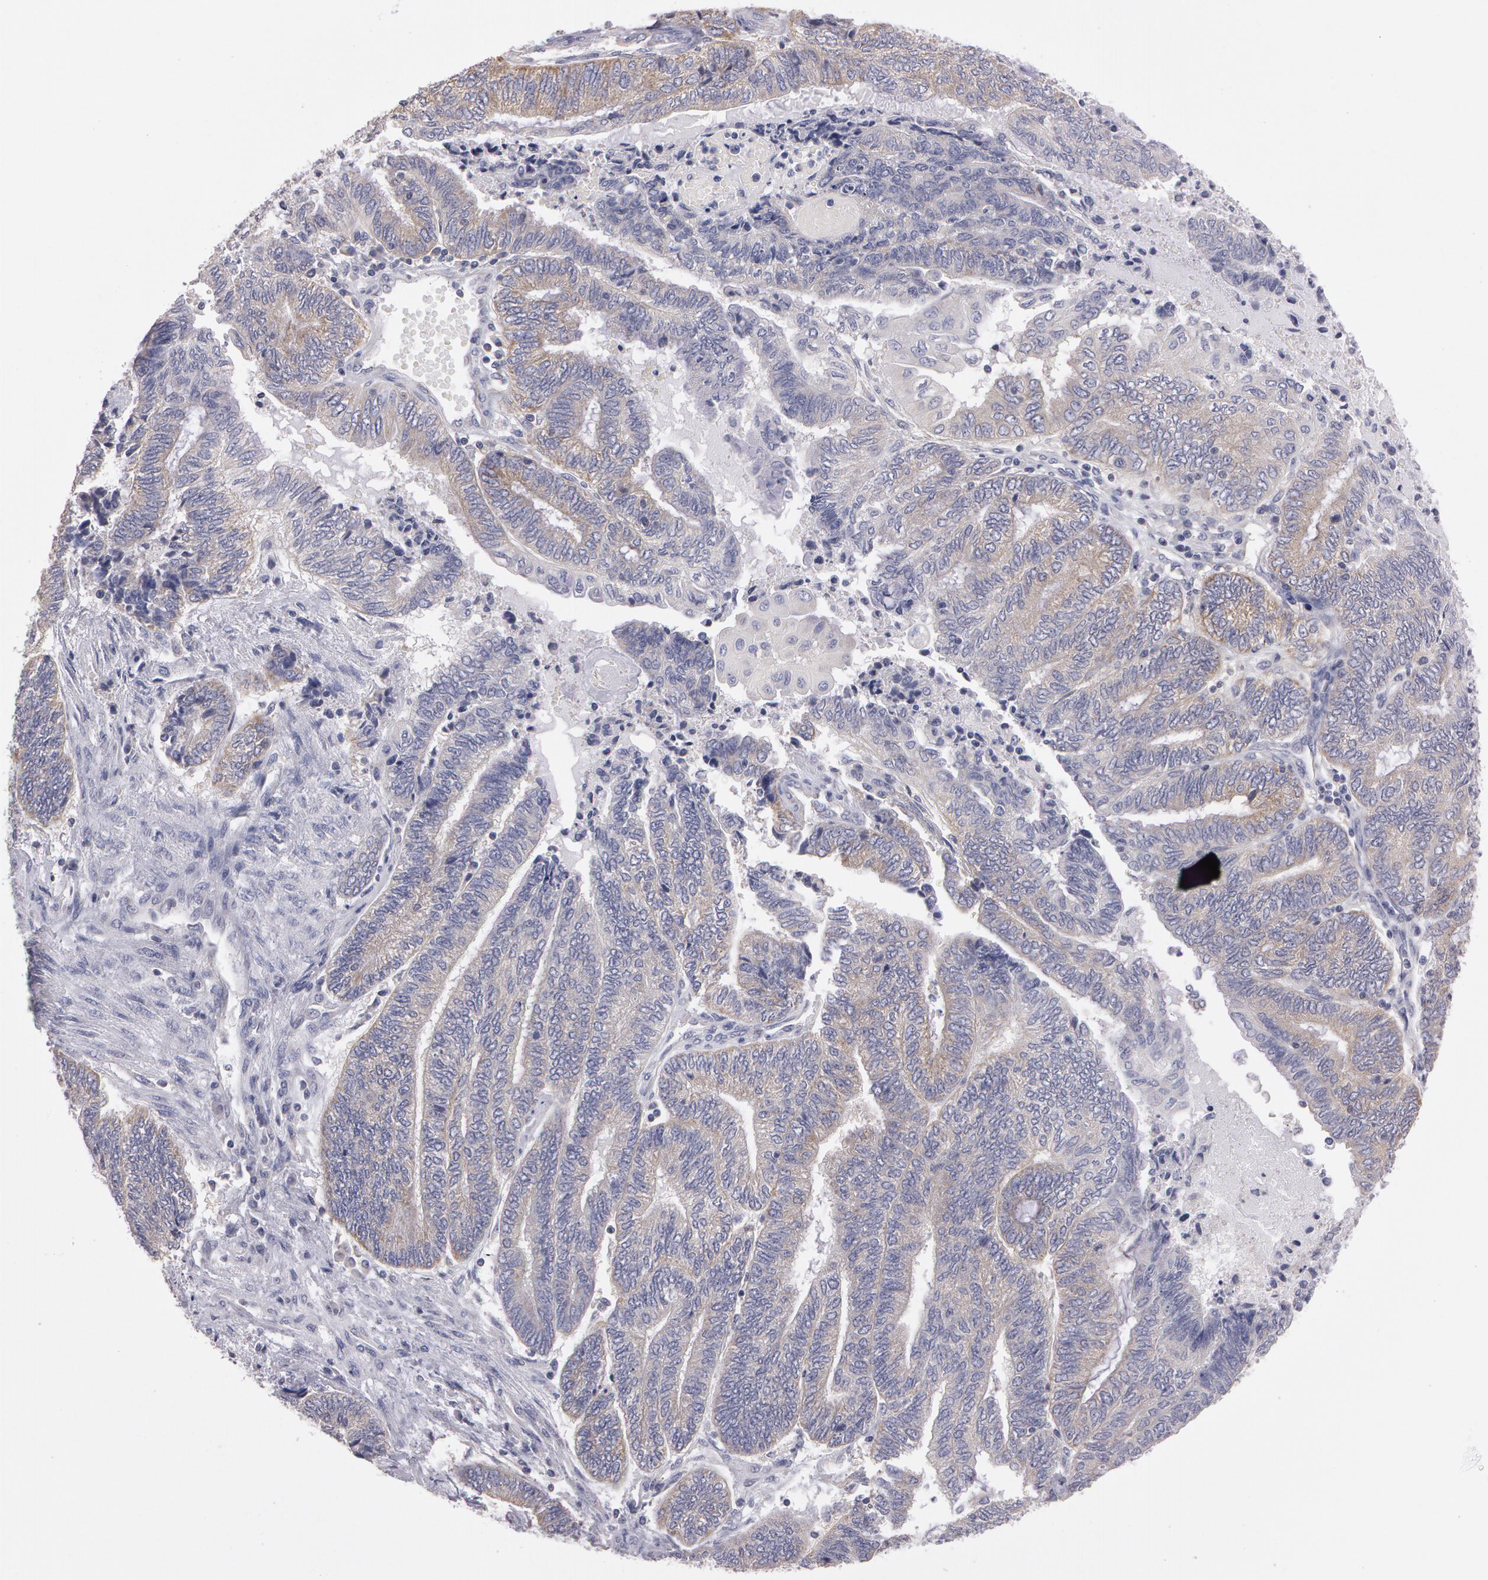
{"staining": {"intensity": "weak", "quantity": "<25%", "location": "cytoplasmic/membranous"}, "tissue": "endometrial cancer", "cell_type": "Tumor cells", "image_type": "cancer", "snomed": [{"axis": "morphology", "description": "Adenocarcinoma, NOS"}, {"axis": "topography", "description": "Uterus"}, {"axis": "topography", "description": "Endometrium"}], "caption": "Endometrial cancer (adenocarcinoma) stained for a protein using IHC demonstrates no expression tumor cells.", "gene": "NEK9", "patient": {"sex": "female", "age": 70}}